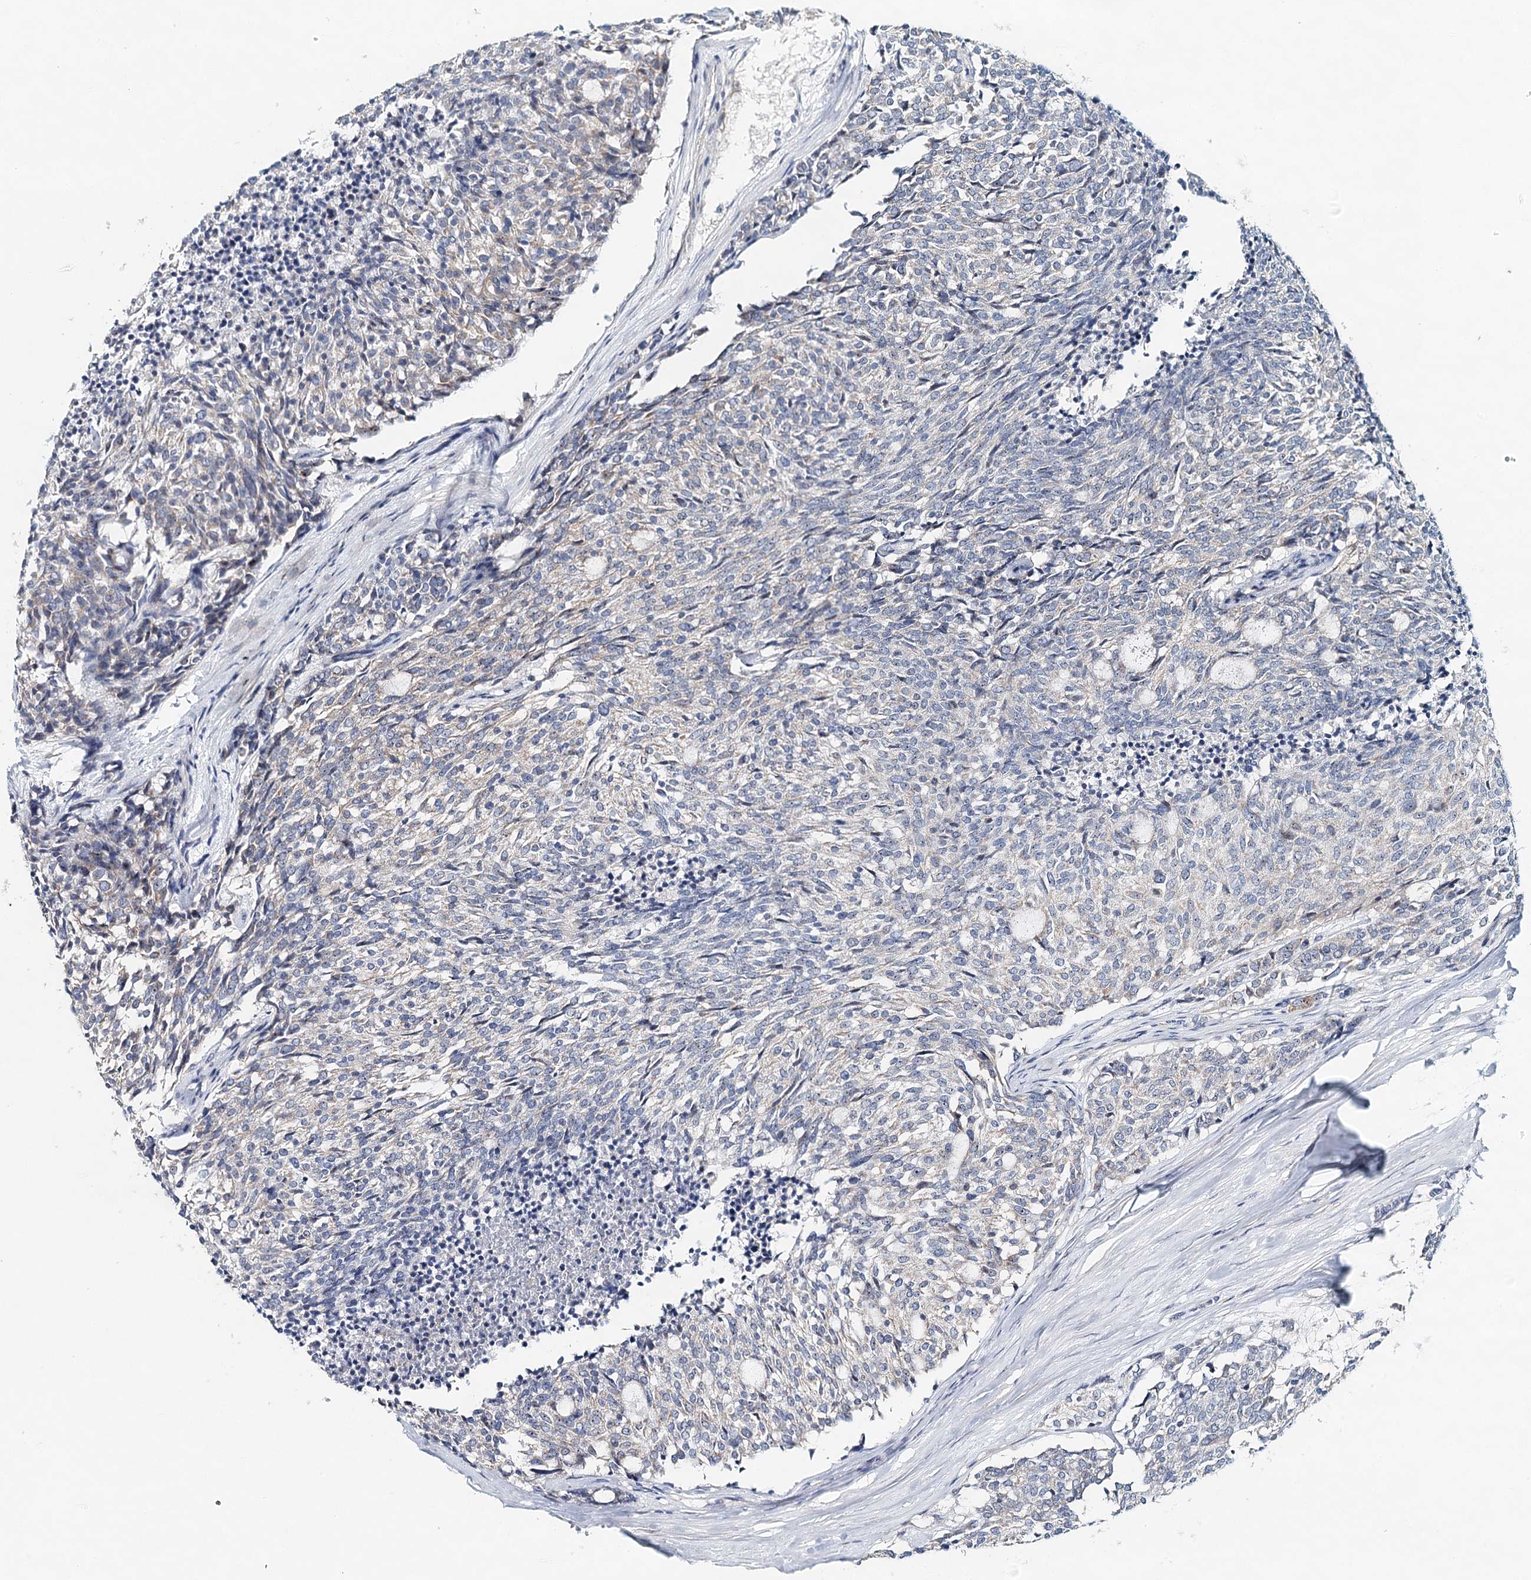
{"staining": {"intensity": "negative", "quantity": "none", "location": "none"}, "tissue": "carcinoid", "cell_type": "Tumor cells", "image_type": "cancer", "snomed": [{"axis": "morphology", "description": "Carcinoid, malignant, NOS"}, {"axis": "topography", "description": "Pancreas"}], "caption": "Tumor cells are negative for protein expression in human malignant carcinoid. The staining is performed using DAB (3,3'-diaminobenzidine) brown chromogen with nuclei counter-stained in using hematoxylin.", "gene": "RBM43", "patient": {"sex": "female", "age": 54}}